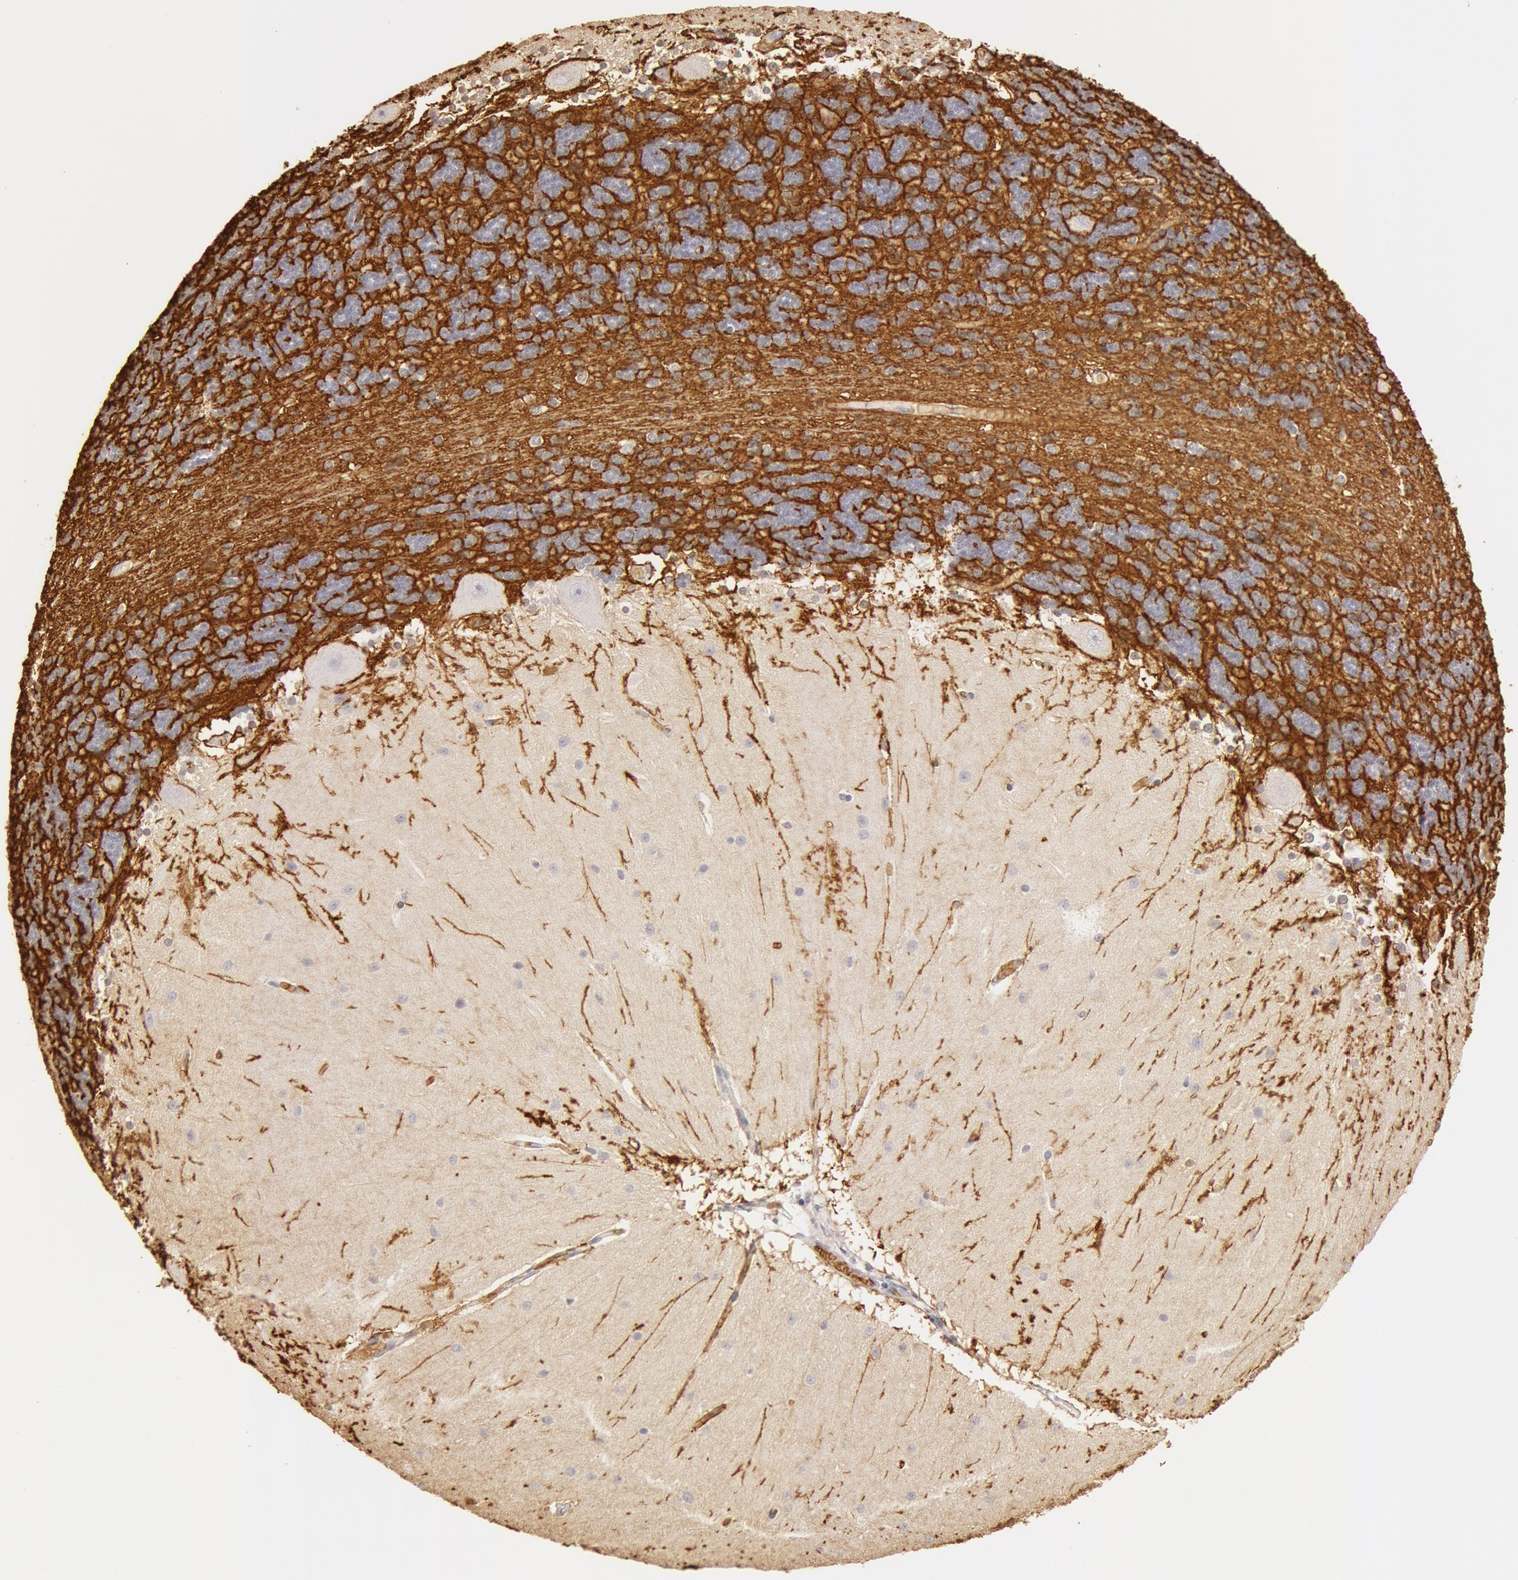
{"staining": {"intensity": "negative", "quantity": "none", "location": "none"}, "tissue": "cerebellum", "cell_type": "Cells in granular layer", "image_type": "normal", "snomed": [{"axis": "morphology", "description": "Normal tissue, NOS"}, {"axis": "topography", "description": "Cerebellum"}], "caption": "High magnification brightfield microscopy of benign cerebellum stained with DAB (3,3'-diaminobenzidine) (brown) and counterstained with hematoxylin (blue): cells in granular layer show no significant expression. (DAB IHC, high magnification).", "gene": "AQP1", "patient": {"sex": "female", "age": 54}}